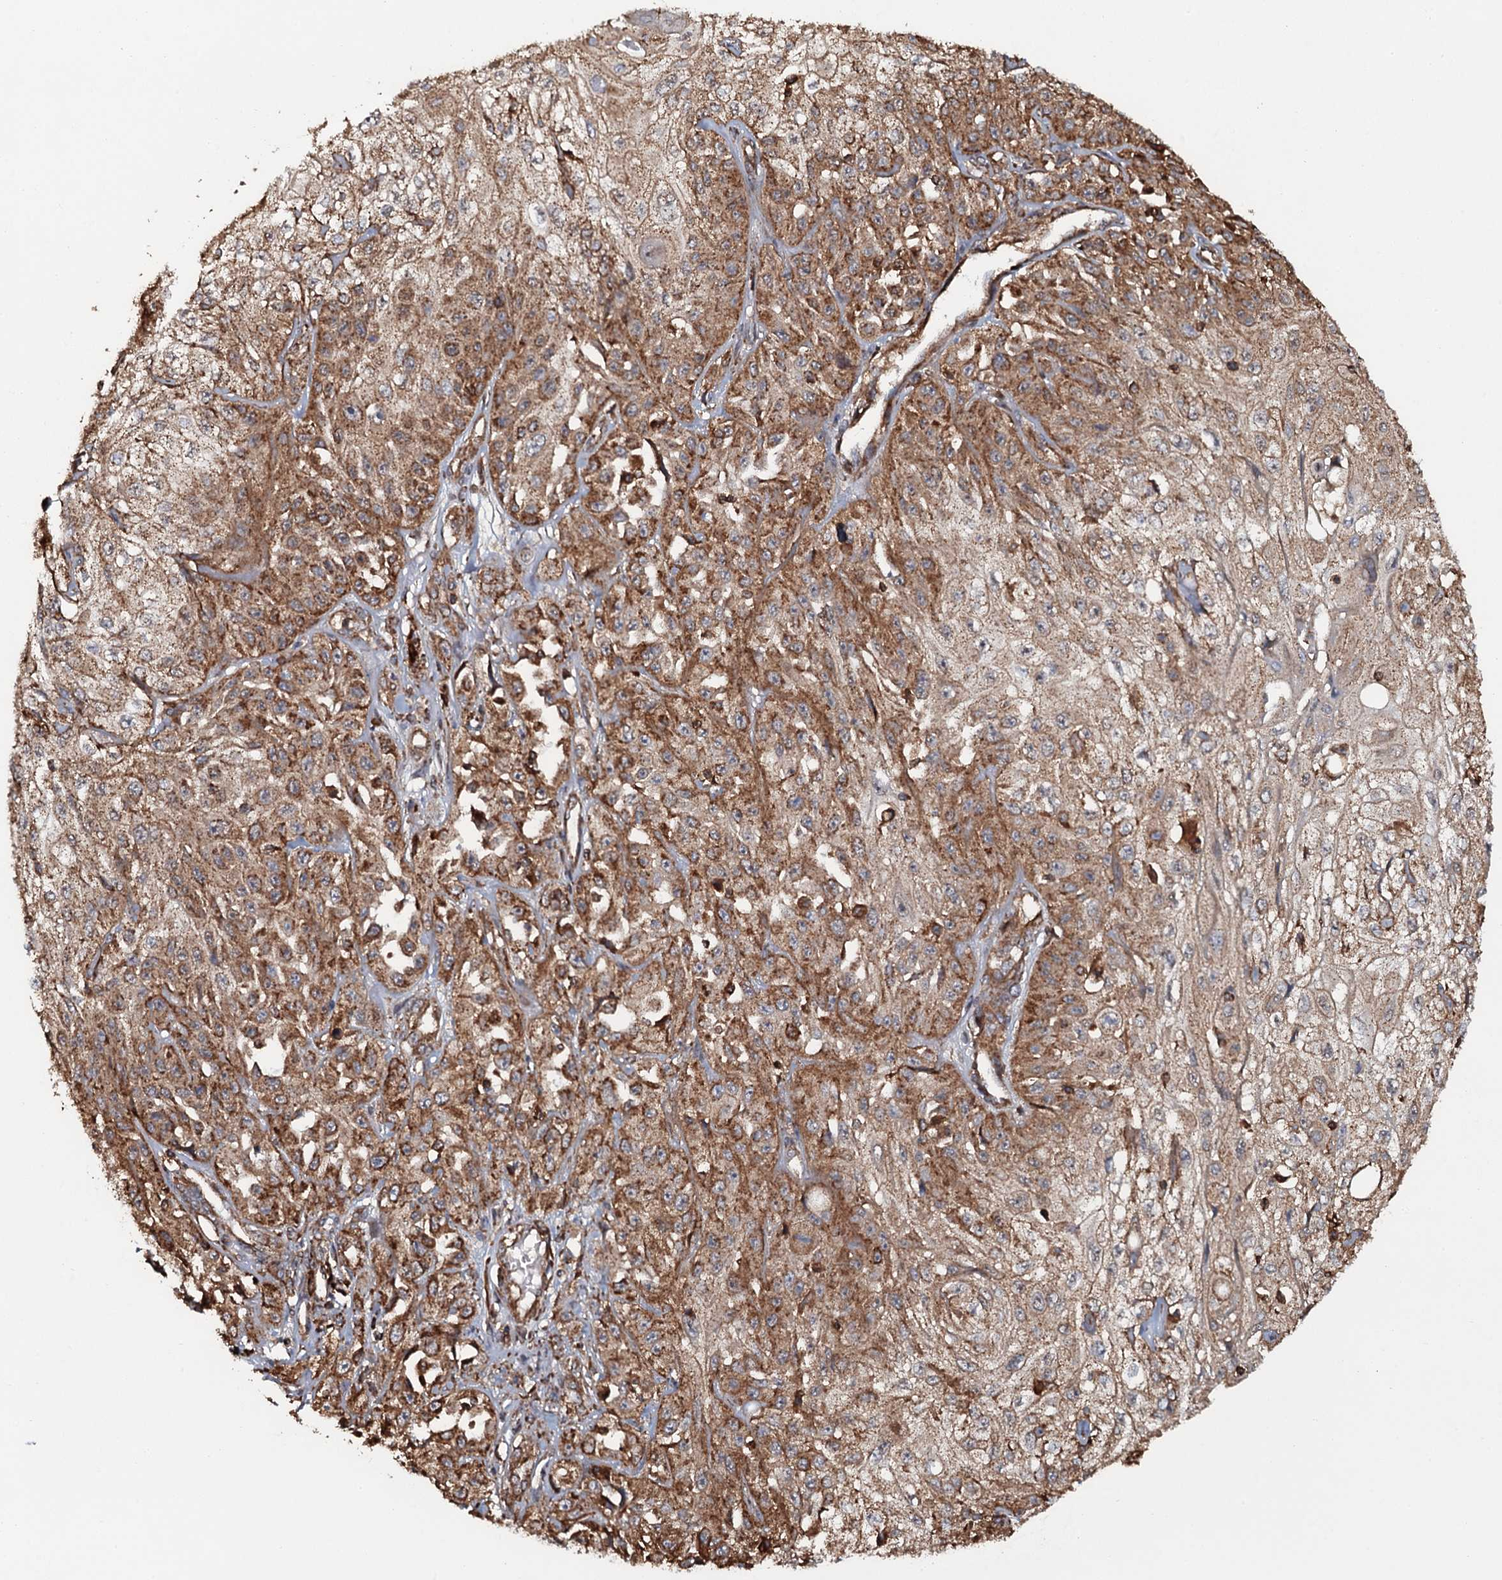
{"staining": {"intensity": "moderate", "quantity": ">75%", "location": "cytoplasmic/membranous"}, "tissue": "skin cancer", "cell_type": "Tumor cells", "image_type": "cancer", "snomed": [{"axis": "morphology", "description": "Squamous cell carcinoma, NOS"}, {"axis": "morphology", "description": "Squamous cell carcinoma, metastatic, NOS"}, {"axis": "topography", "description": "Skin"}, {"axis": "topography", "description": "Lymph node"}], "caption": "Skin cancer (squamous cell carcinoma) stained with a protein marker reveals moderate staining in tumor cells.", "gene": "VWA8", "patient": {"sex": "male", "age": 75}}